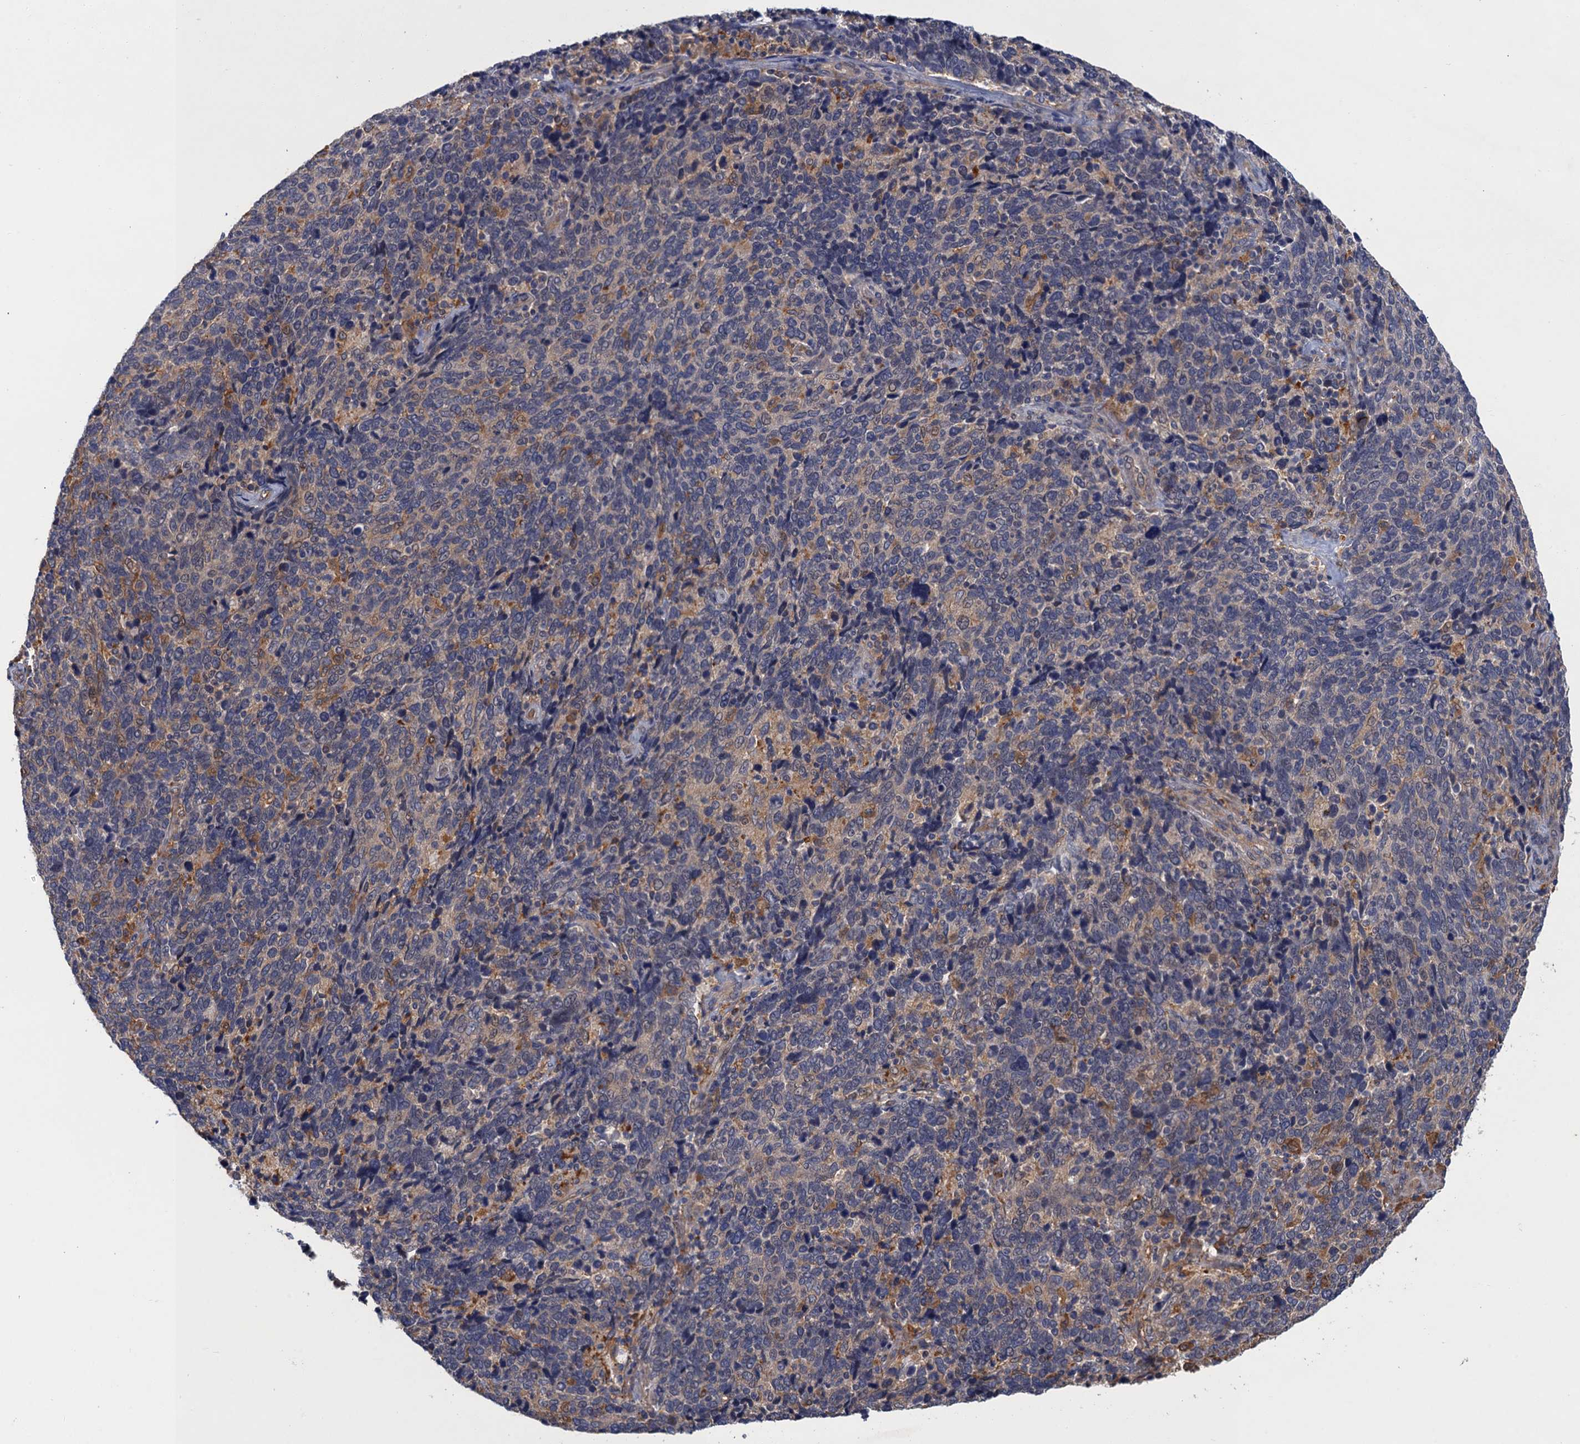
{"staining": {"intensity": "moderate", "quantity": "<25%", "location": "cytoplasmic/membranous"}, "tissue": "cervical cancer", "cell_type": "Tumor cells", "image_type": "cancer", "snomed": [{"axis": "morphology", "description": "Squamous cell carcinoma, NOS"}, {"axis": "topography", "description": "Cervix"}], "caption": "Immunohistochemical staining of cervical cancer (squamous cell carcinoma) displays low levels of moderate cytoplasmic/membranous staining in about <25% of tumor cells.", "gene": "NEK8", "patient": {"sex": "female", "age": 41}}